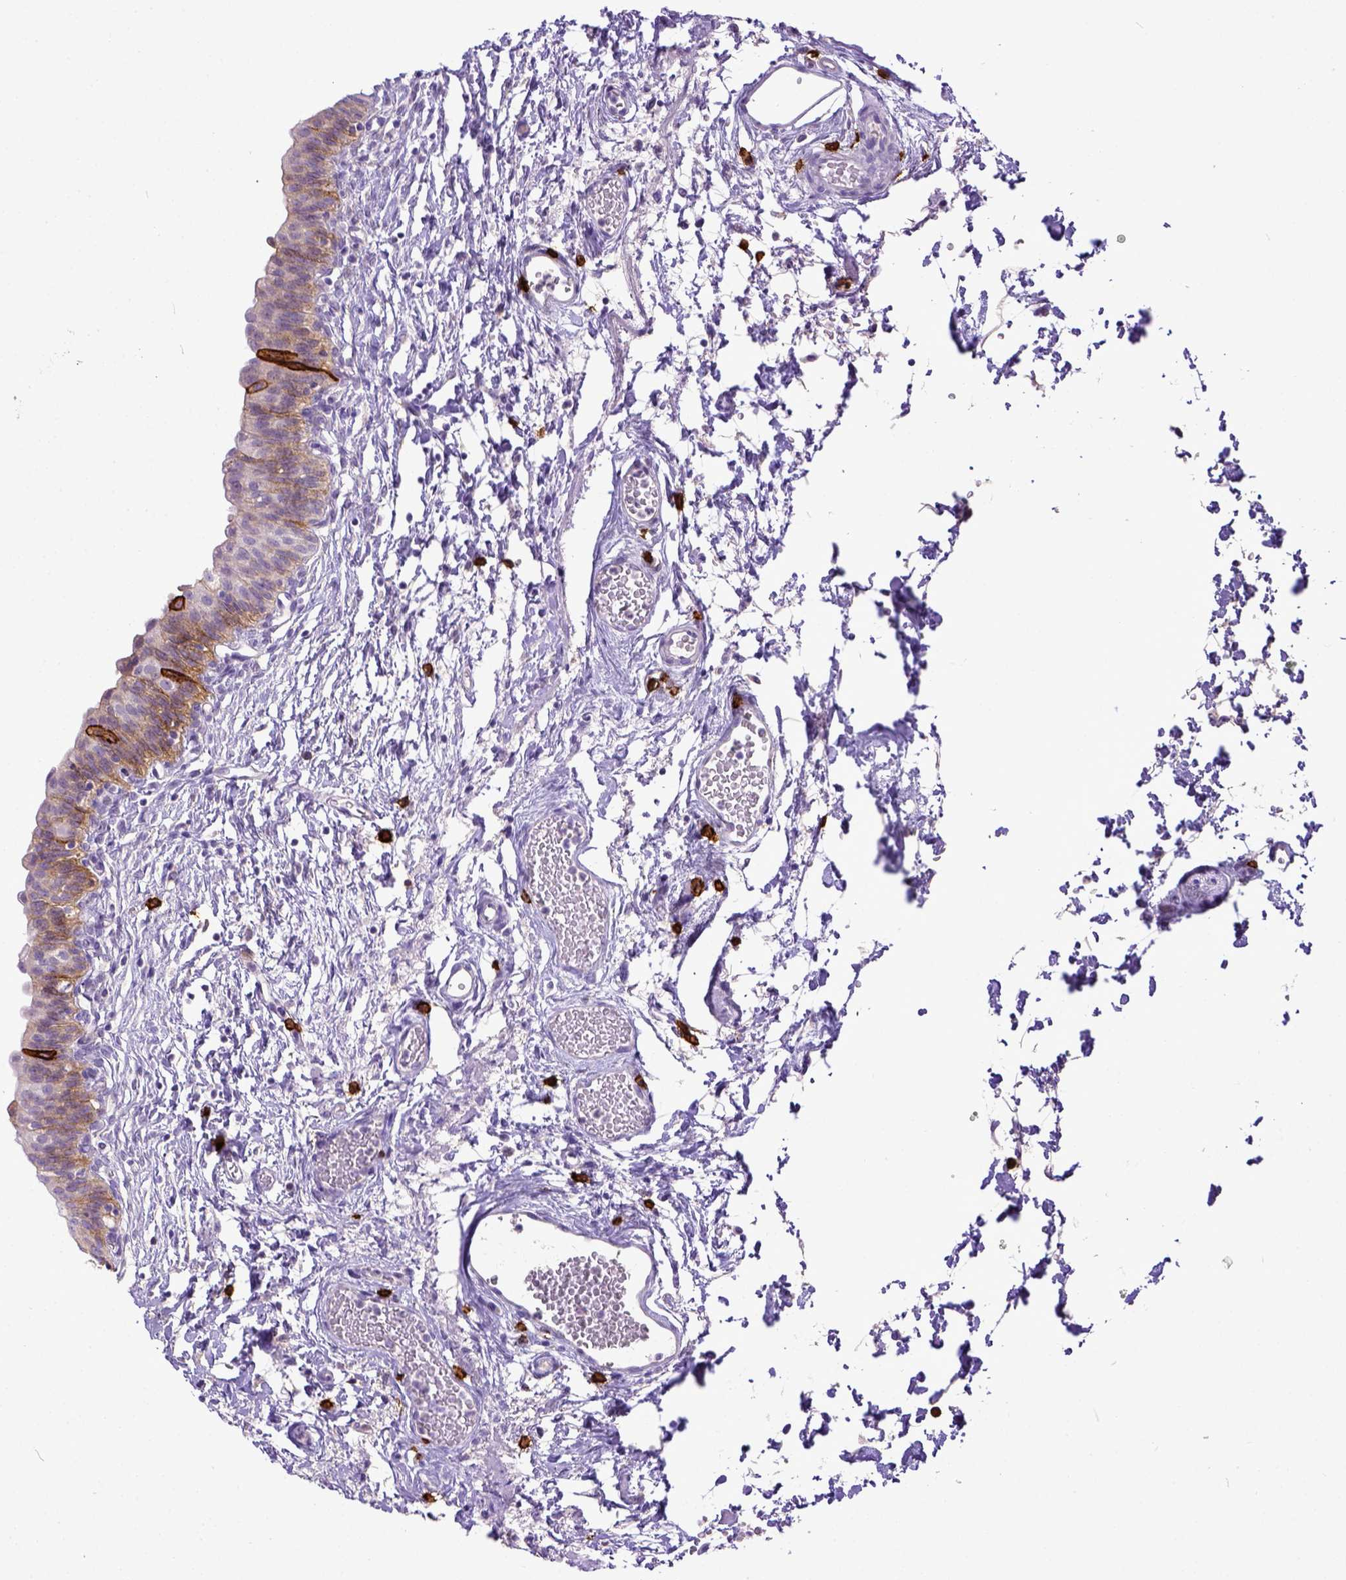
{"staining": {"intensity": "moderate", "quantity": "<25%", "location": "cytoplasmic/membranous"}, "tissue": "urinary bladder", "cell_type": "Urothelial cells", "image_type": "normal", "snomed": [{"axis": "morphology", "description": "Normal tissue, NOS"}, {"axis": "topography", "description": "Urinary bladder"}], "caption": "DAB (3,3'-diaminobenzidine) immunohistochemical staining of normal human urinary bladder displays moderate cytoplasmic/membranous protein positivity in about <25% of urothelial cells.", "gene": "KIT", "patient": {"sex": "male", "age": 56}}